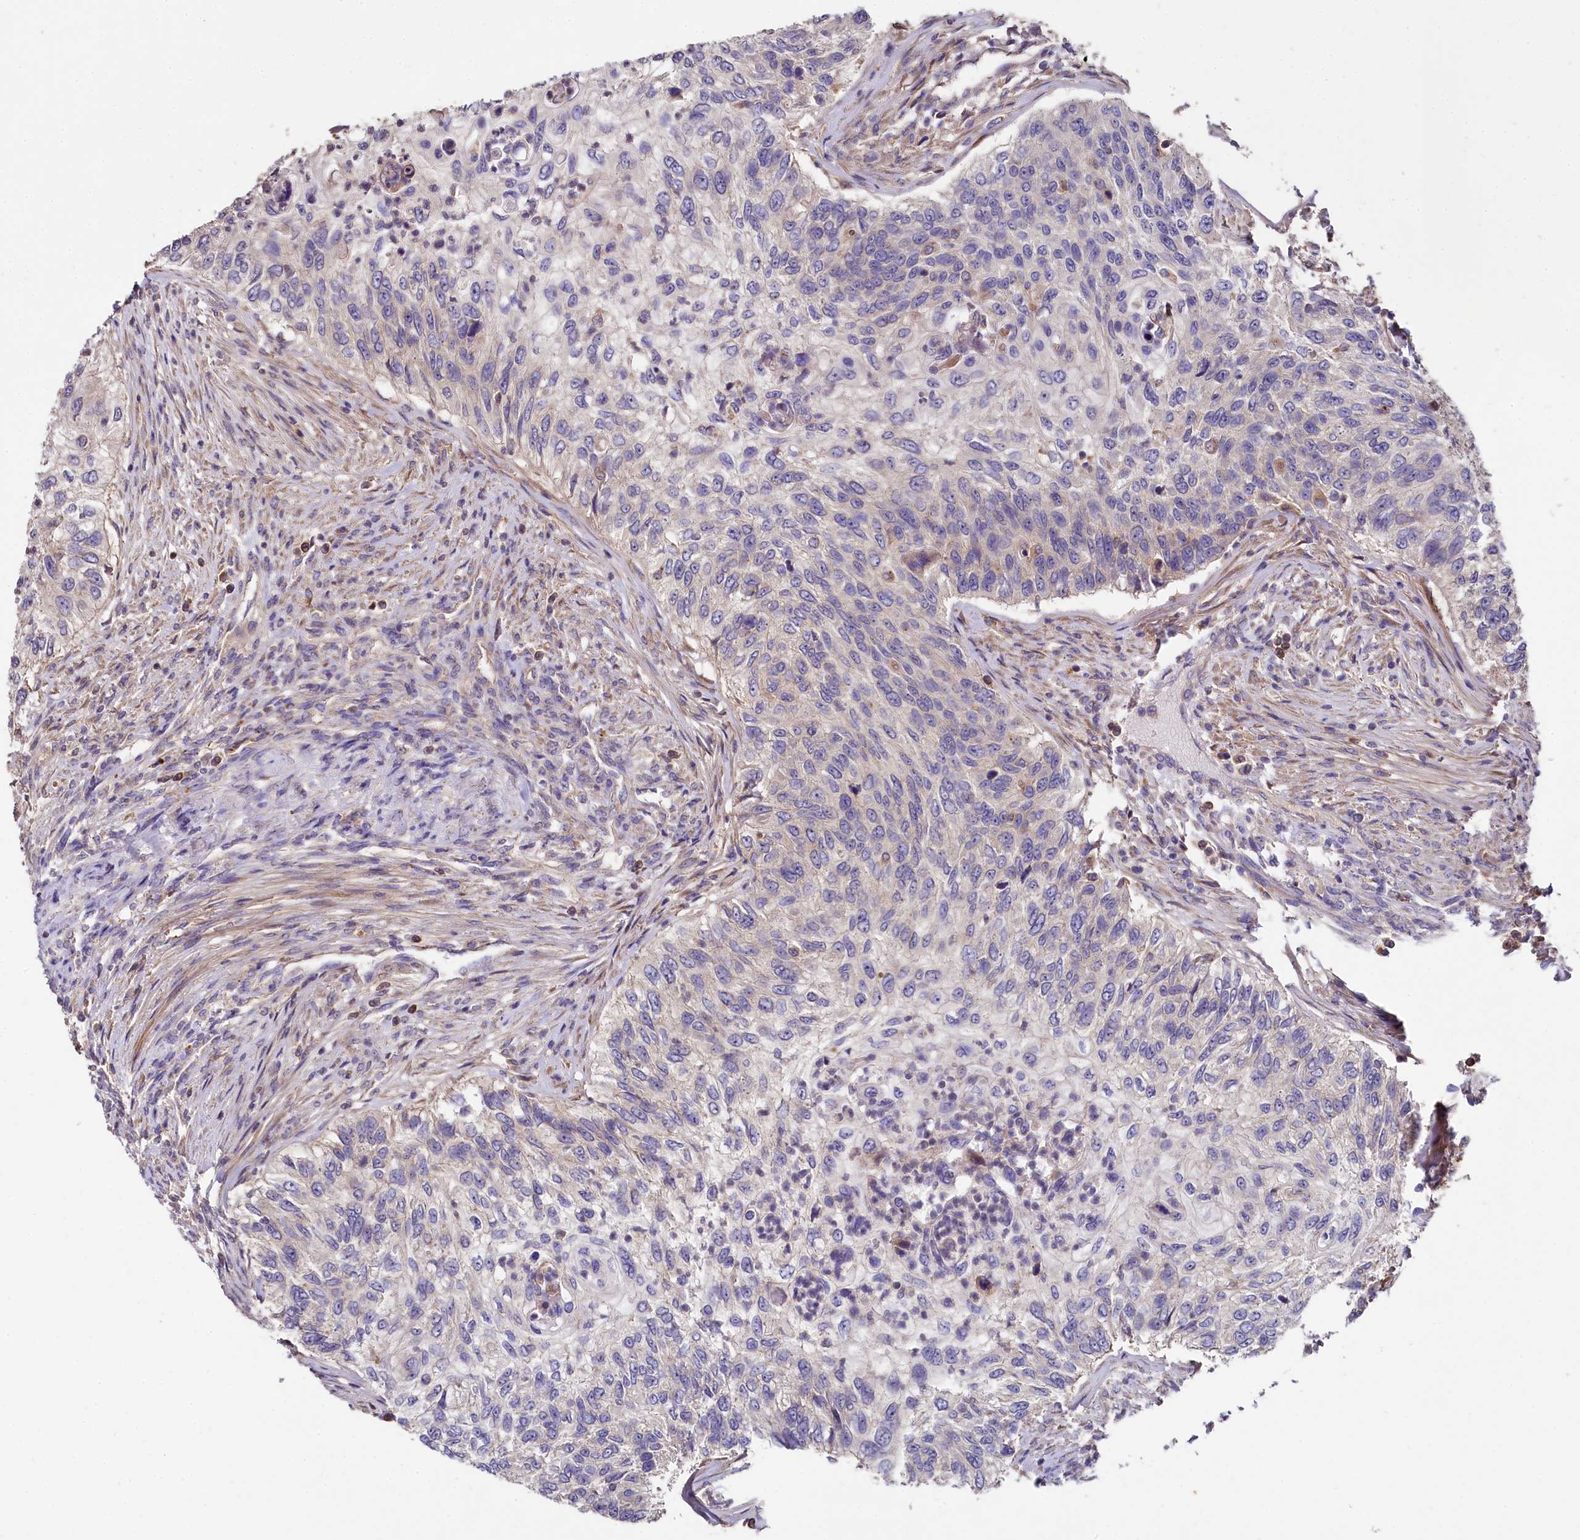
{"staining": {"intensity": "negative", "quantity": "none", "location": "none"}, "tissue": "urothelial cancer", "cell_type": "Tumor cells", "image_type": "cancer", "snomed": [{"axis": "morphology", "description": "Urothelial carcinoma, High grade"}, {"axis": "topography", "description": "Urinary bladder"}], "caption": "Immunohistochemical staining of high-grade urothelial carcinoma demonstrates no significant staining in tumor cells.", "gene": "SPRYD3", "patient": {"sex": "female", "age": 60}}